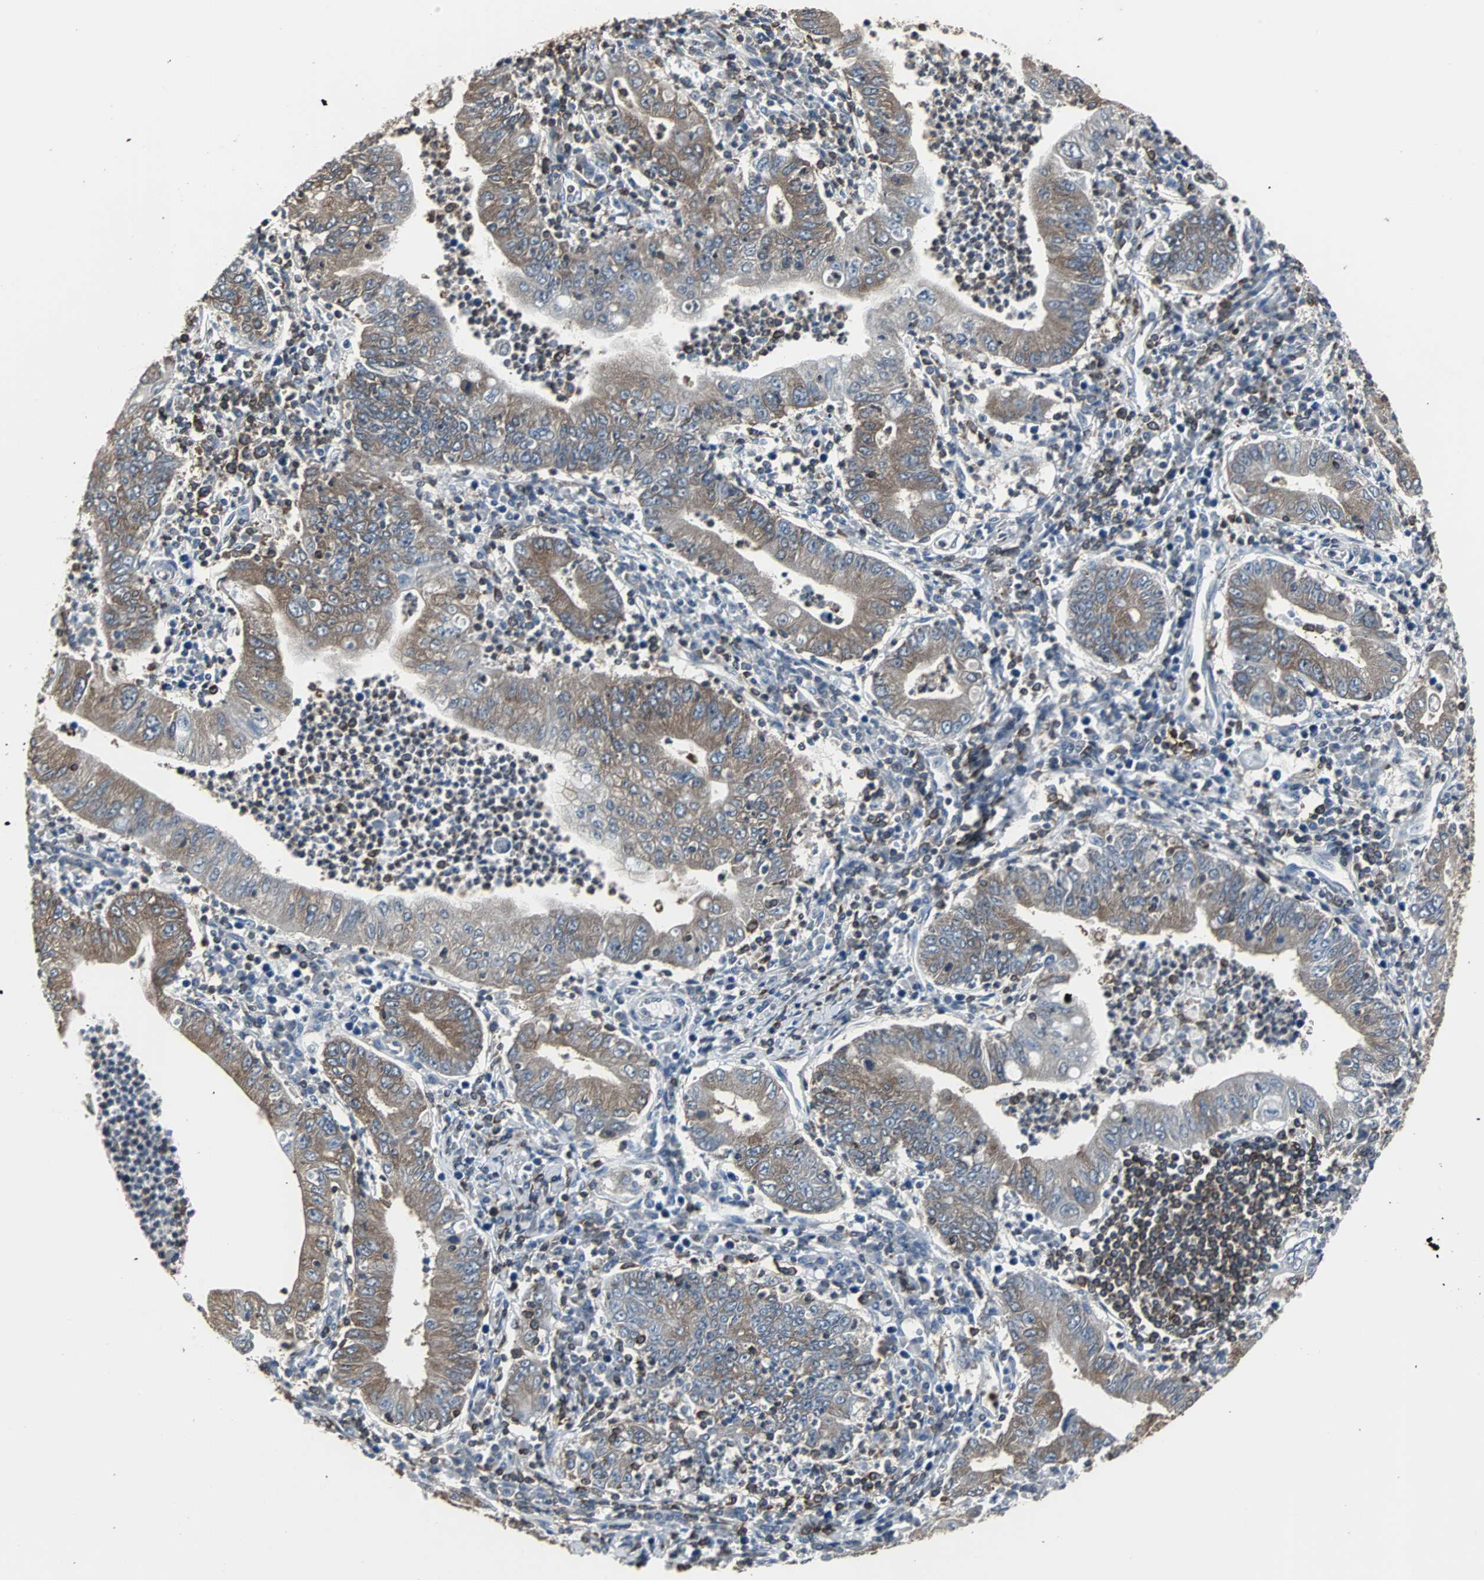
{"staining": {"intensity": "strong", "quantity": ">75%", "location": "cytoplasmic/membranous"}, "tissue": "stomach cancer", "cell_type": "Tumor cells", "image_type": "cancer", "snomed": [{"axis": "morphology", "description": "Normal tissue, NOS"}, {"axis": "morphology", "description": "Adenocarcinoma, NOS"}, {"axis": "topography", "description": "Esophagus"}, {"axis": "topography", "description": "Stomach, upper"}, {"axis": "topography", "description": "Peripheral nerve tissue"}], "caption": "An immunohistochemistry (IHC) histopathology image of neoplastic tissue is shown. Protein staining in brown shows strong cytoplasmic/membranous positivity in stomach cancer (adenocarcinoma) within tumor cells. Using DAB (3,3'-diaminobenzidine) (brown) and hematoxylin (blue) stains, captured at high magnification using brightfield microscopy.", "gene": "LRRFIP1", "patient": {"sex": "male", "age": 62}}